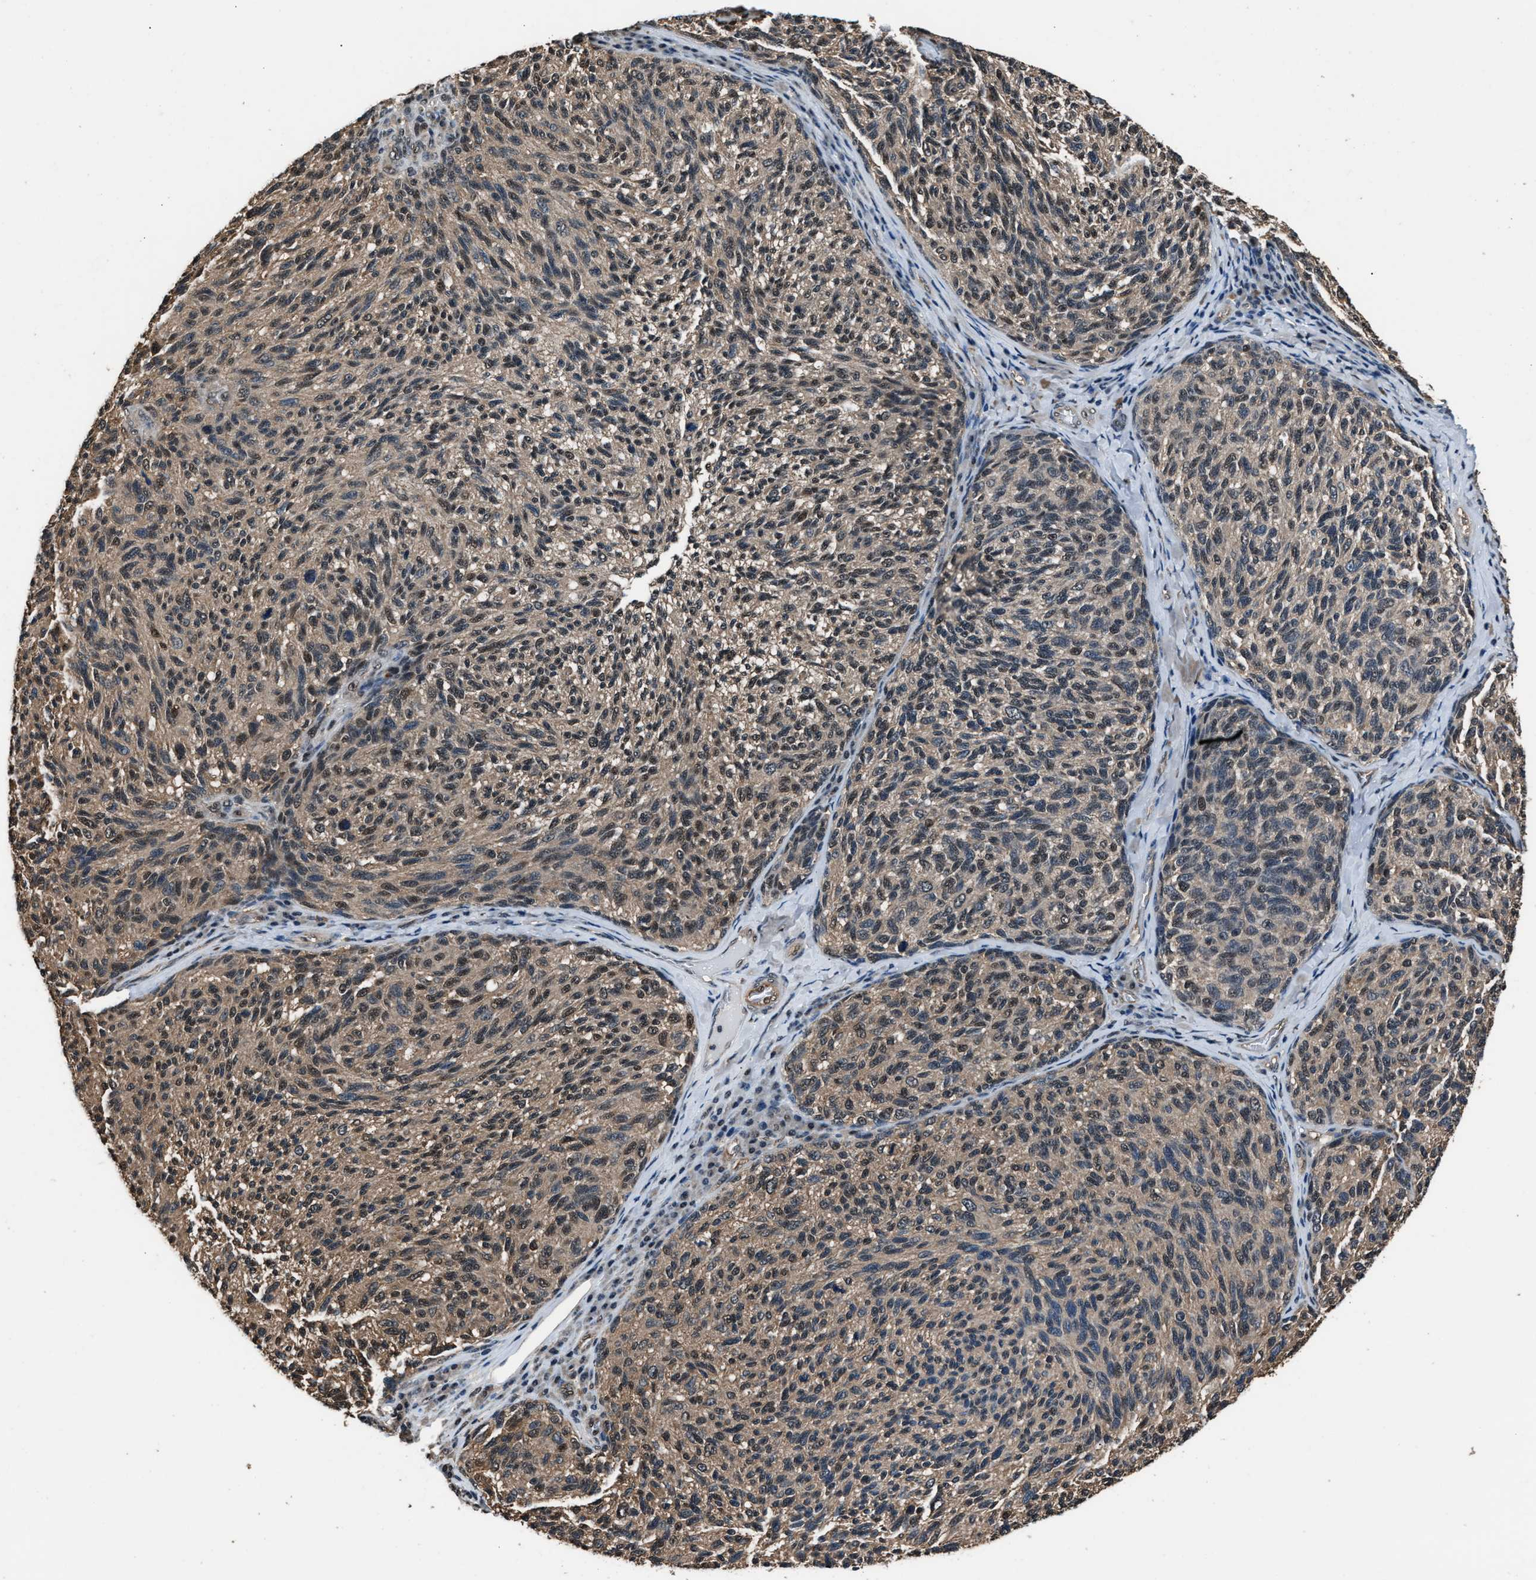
{"staining": {"intensity": "moderate", "quantity": ">75%", "location": "cytoplasmic/membranous,nuclear"}, "tissue": "melanoma", "cell_type": "Tumor cells", "image_type": "cancer", "snomed": [{"axis": "morphology", "description": "Malignant melanoma, NOS"}, {"axis": "topography", "description": "Skin"}], "caption": "A micrograph of human malignant melanoma stained for a protein reveals moderate cytoplasmic/membranous and nuclear brown staining in tumor cells.", "gene": "DFFA", "patient": {"sex": "female", "age": 73}}